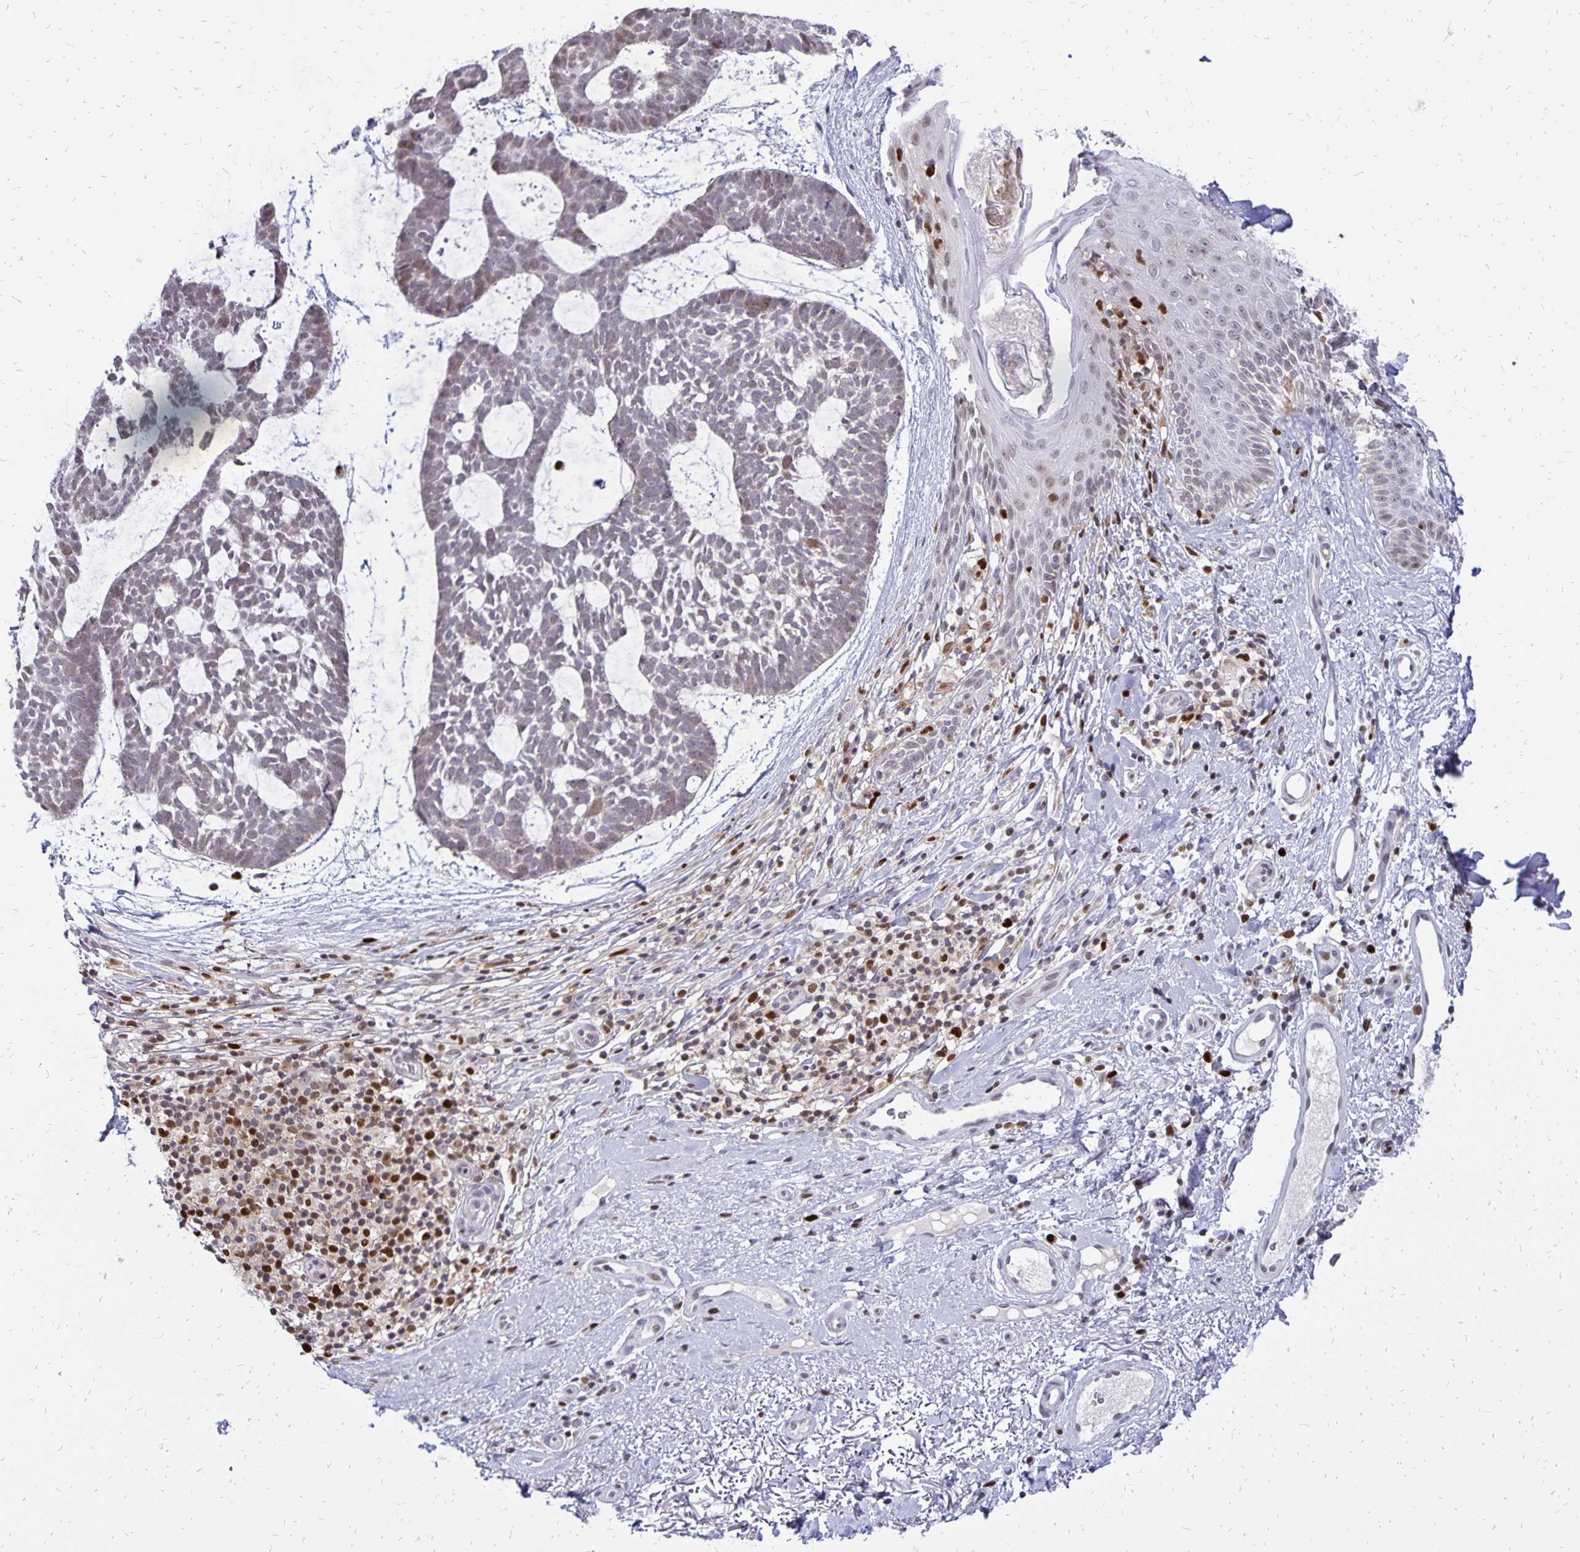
{"staining": {"intensity": "weak", "quantity": "<25%", "location": "nuclear"}, "tissue": "skin cancer", "cell_type": "Tumor cells", "image_type": "cancer", "snomed": [{"axis": "morphology", "description": "Basal cell carcinoma"}, {"axis": "topography", "description": "Skin"}], "caption": "Immunohistochemical staining of human skin cancer (basal cell carcinoma) reveals no significant expression in tumor cells.", "gene": "DCK", "patient": {"sex": "male", "age": 64}}